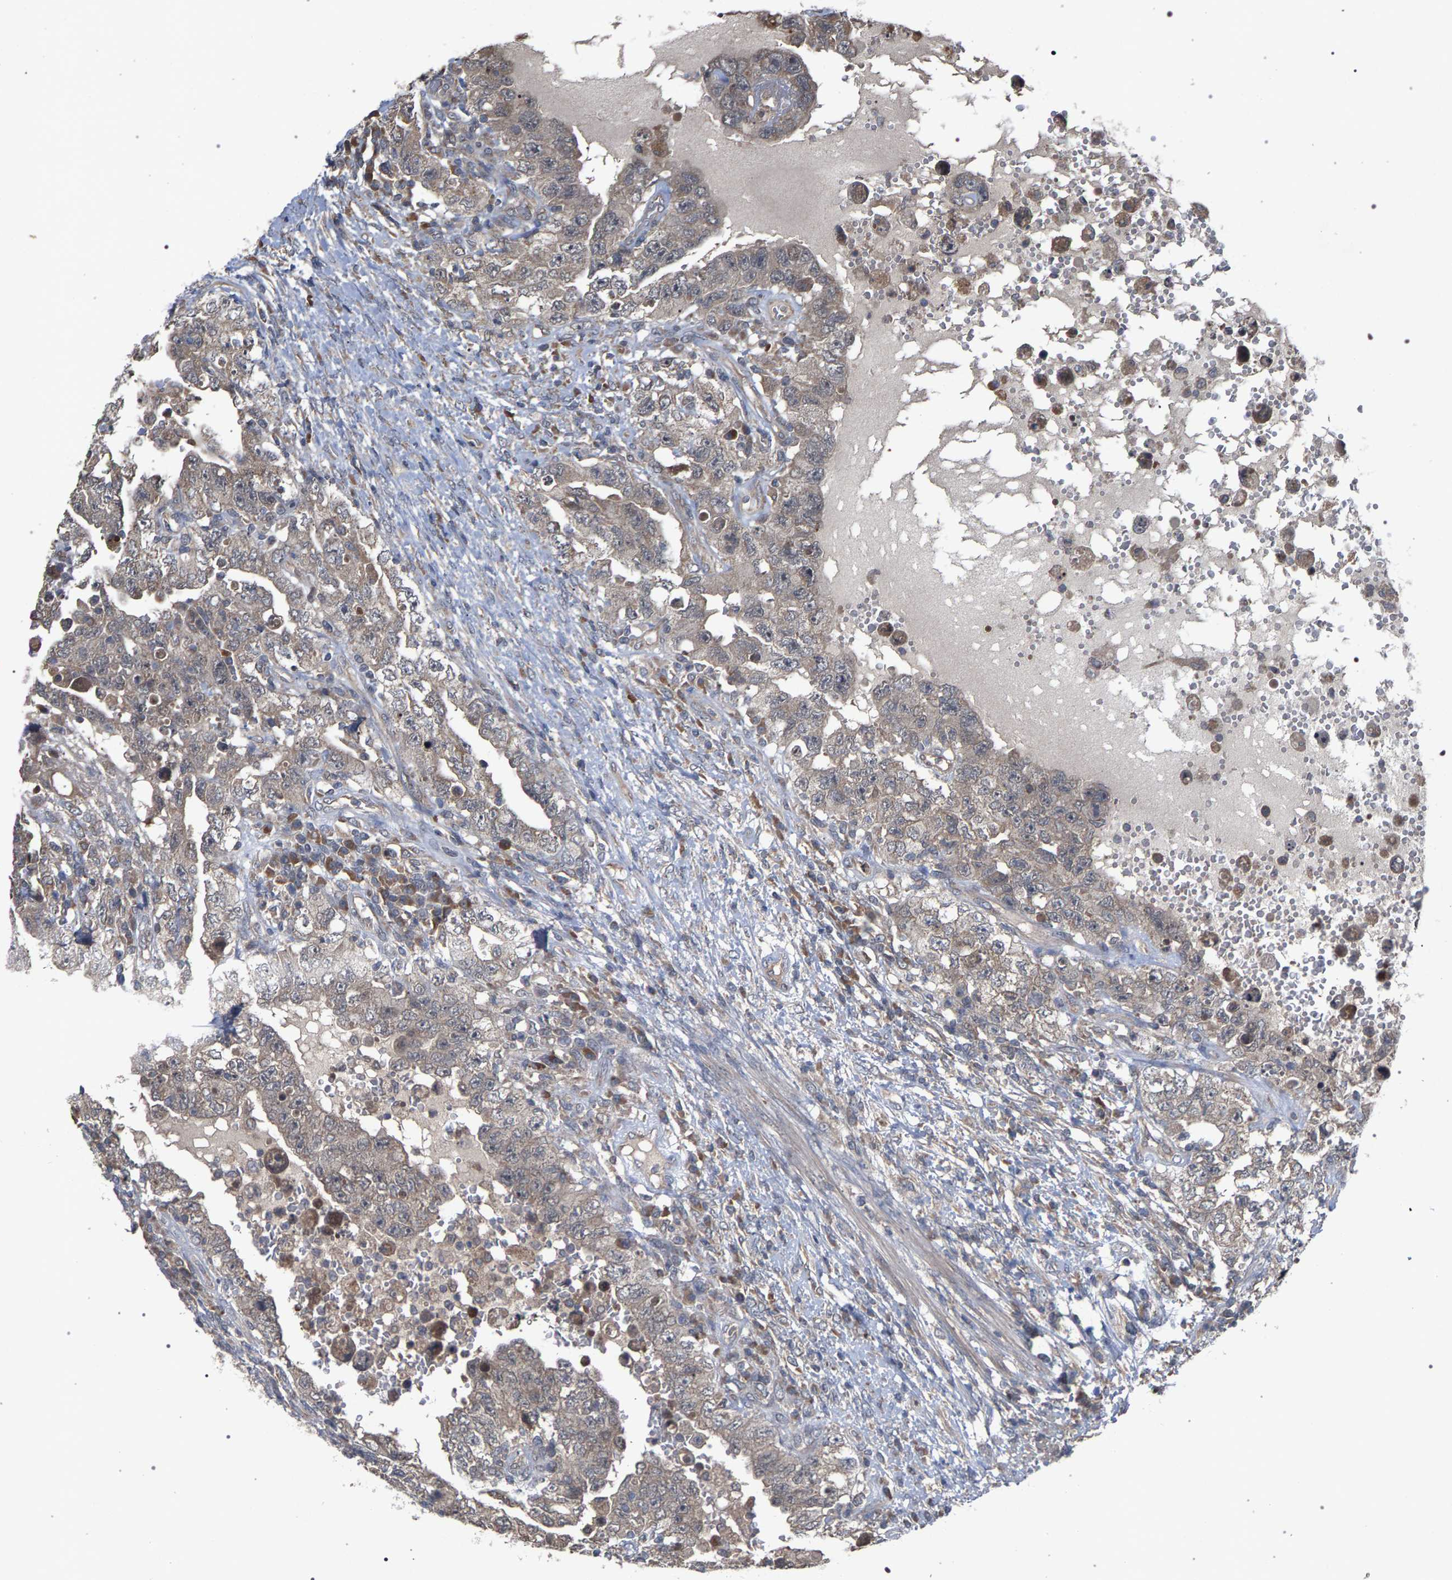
{"staining": {"intensity": "weak", "quantity": ">75%", "location": "cytoplasmic/membranous"}, "tissue": "testis cancer", "cell_type": "Tumor cells", "image_type": "cancer", "snomed": [{"axis": "morphology", "description": "Carcinoma, Embryonal, NOS"}, {"axis": "topography", "description": "Testis"}], "caption": "Weak cytoplasmic/membranous protein expression is seen in about >75% of tumor cells in testis embryonal carcinoma.", "gene": "SLC4A4", "patient": {"sex": "male", "age": 26}}